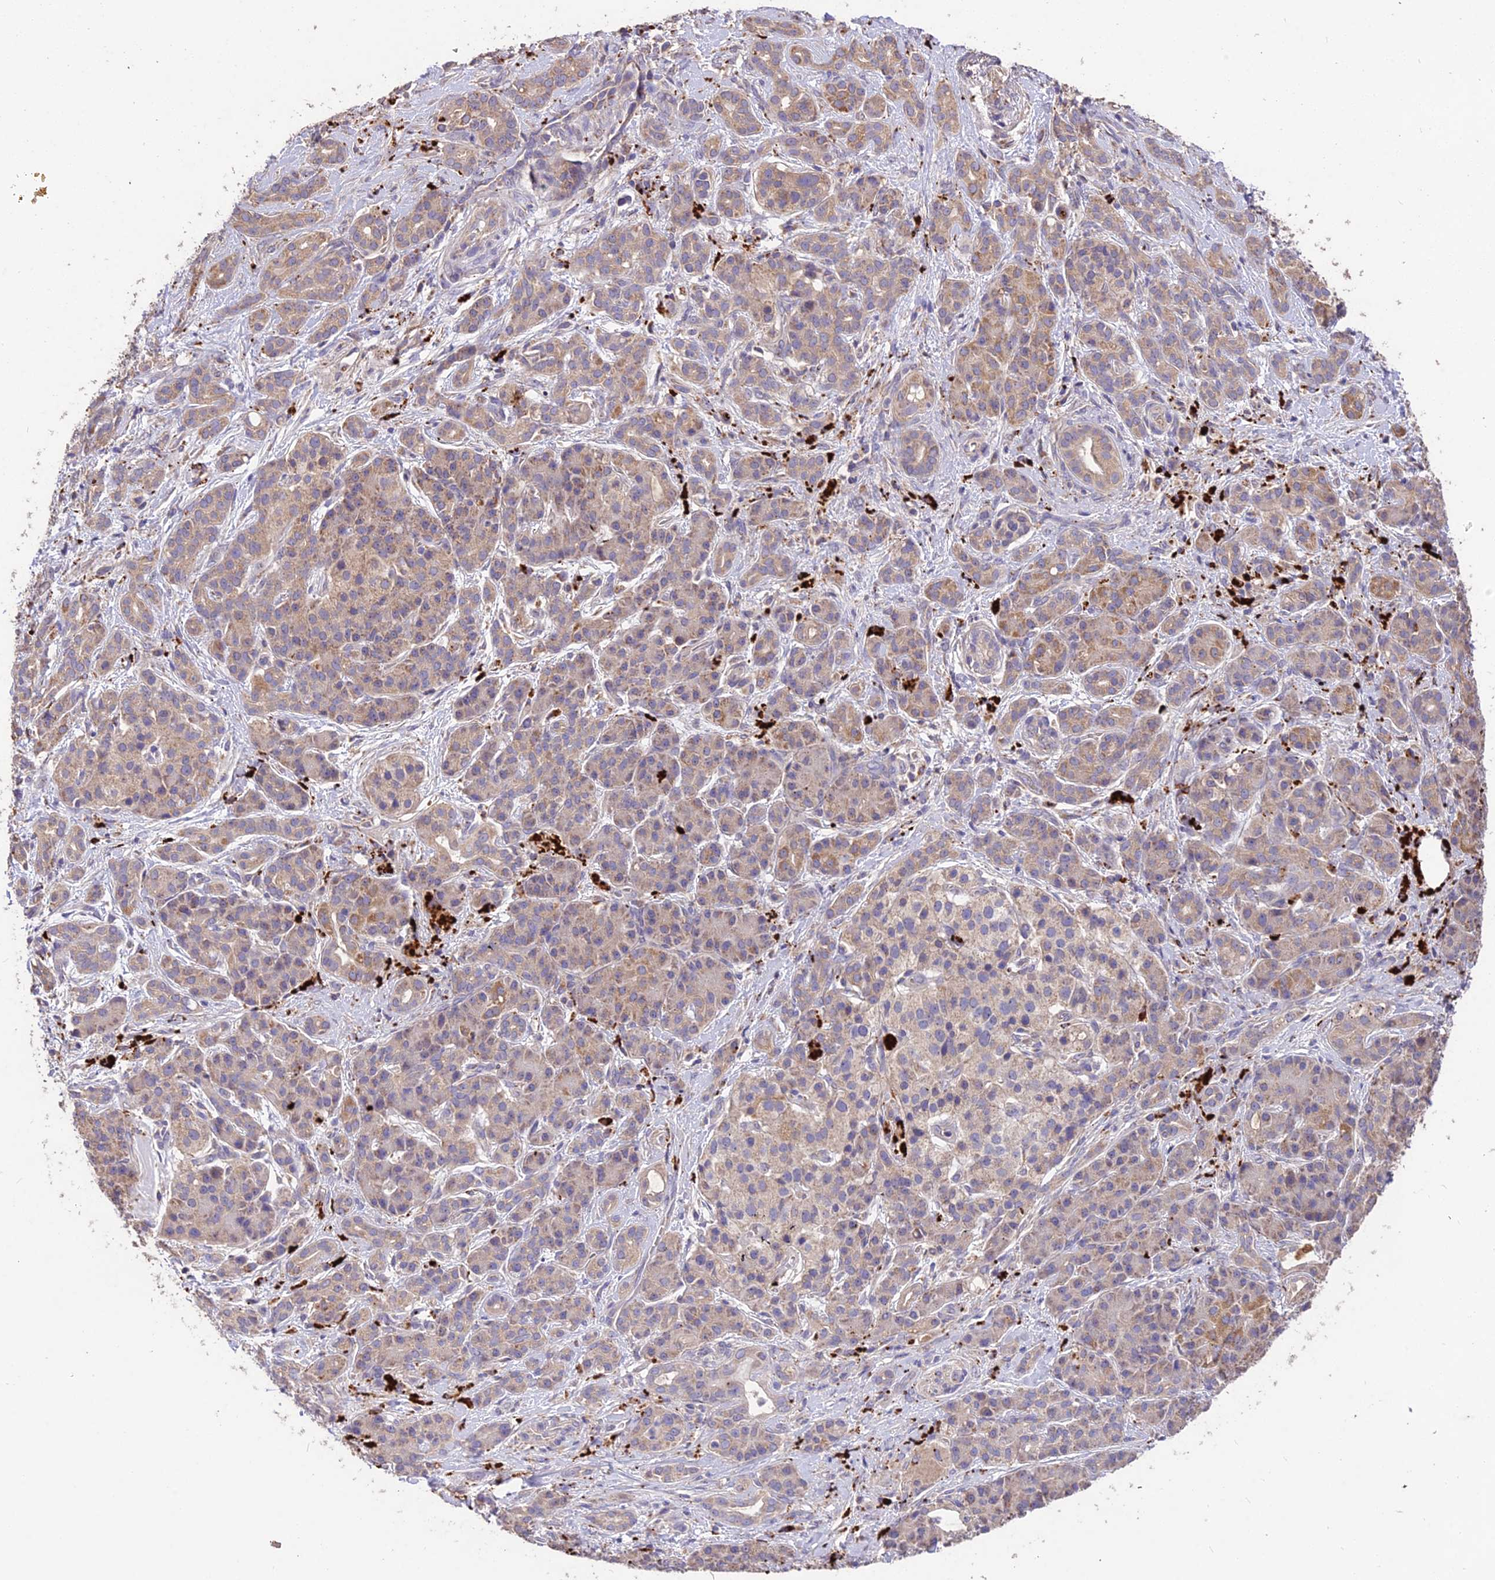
{"staining": {"intensity": "weak", "quantity": ">75%", "location": "cytoplasmic/membranous"}, "tissue": "pancreatic cancer", "cell_type": "Tumor cells", "image_type": "cancer", "snomed": [{"axis": "morphology", "description": "Adenocarcinoma, NOS"}, {"axis": "topography", "description": "Pancreas"}], "caption": "Immunohistochemistry (IHC) (DAB (3,3'-diaminobenzidine)) staining of human pancreatic cancer shows weak cytoplasmic/membranous protein expression in about >75% of tumor cells.", "gene": "SDHD", "patient": {"sex": "male", "age": 57}}